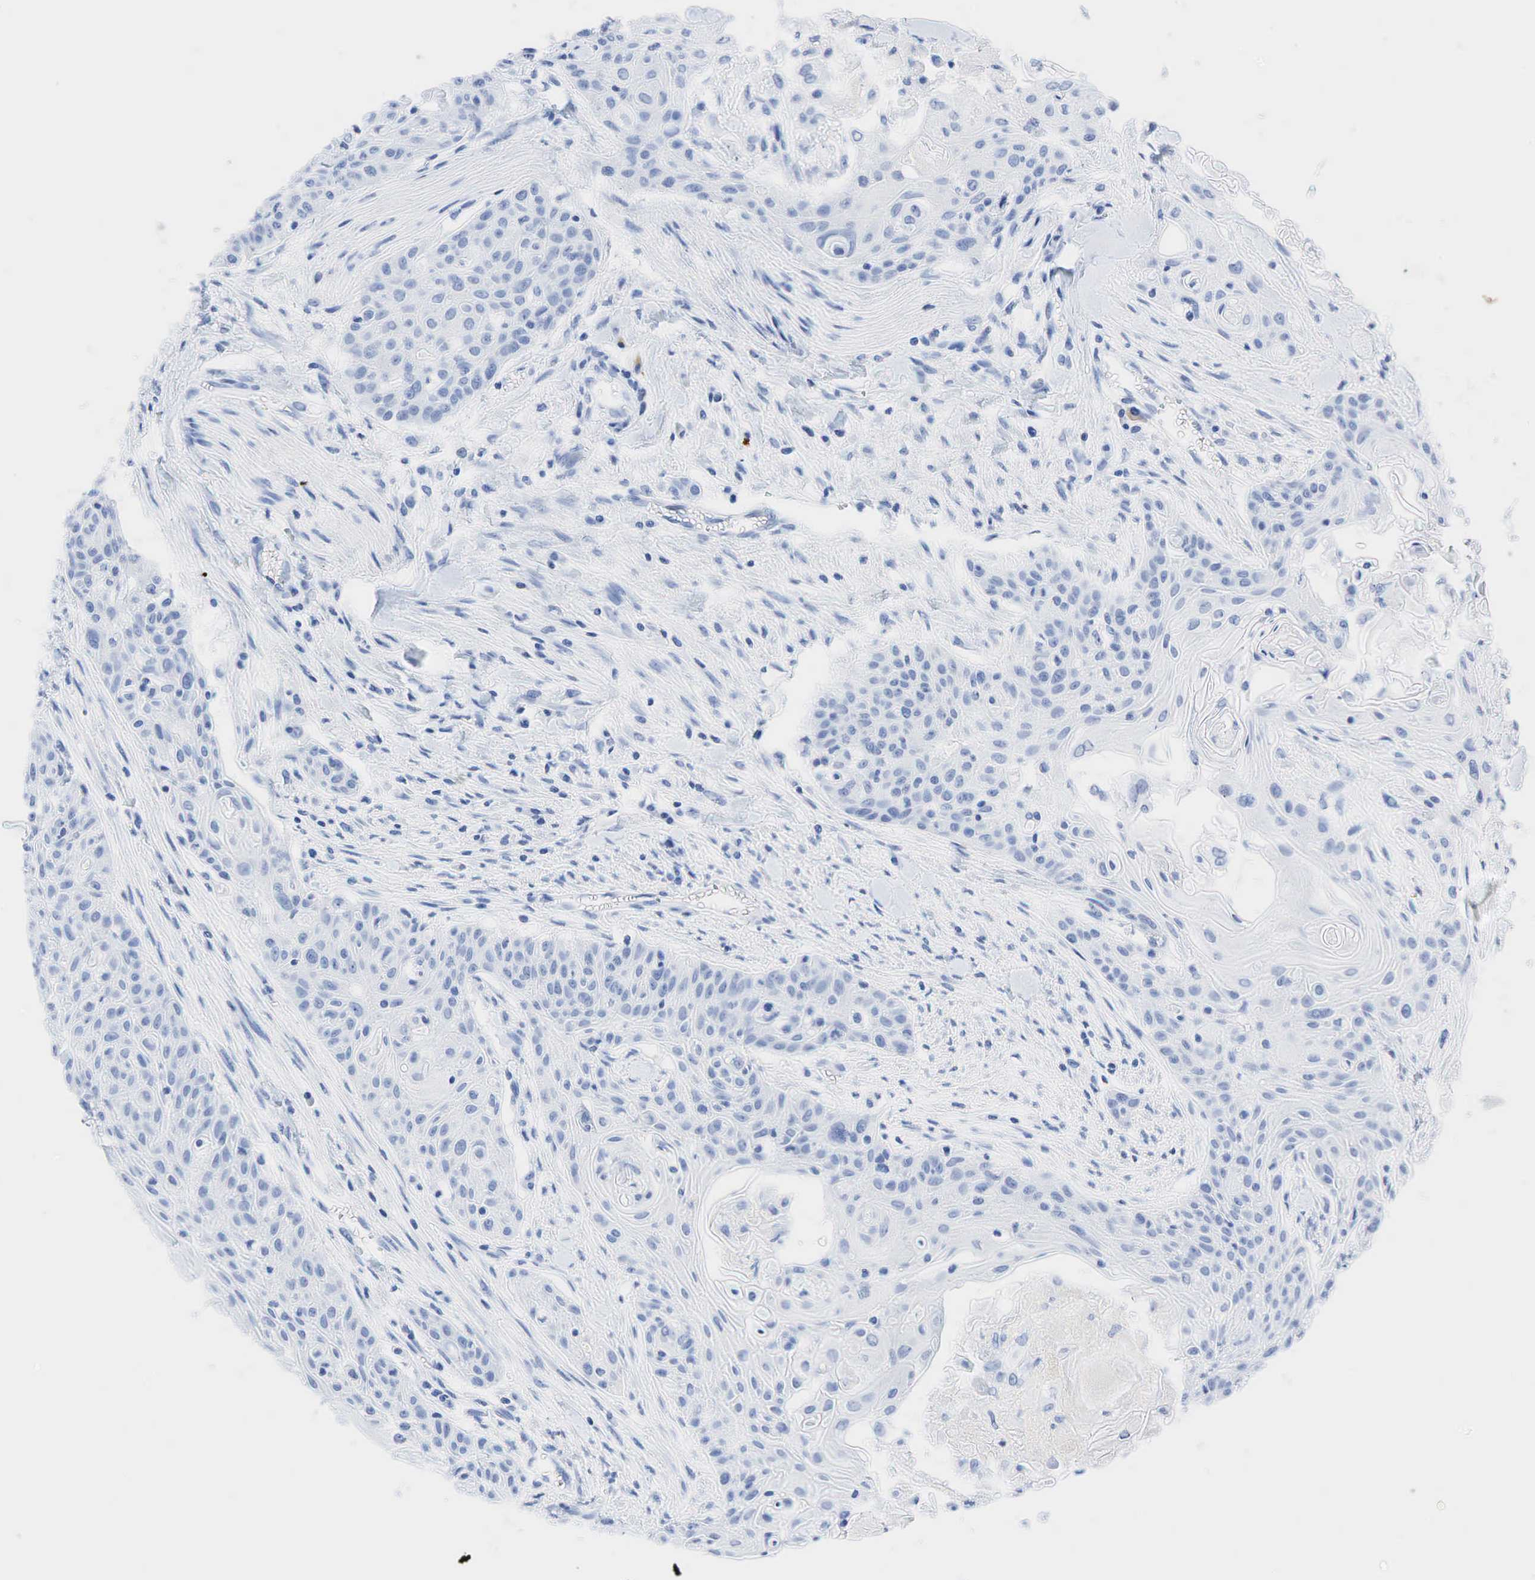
{"staining": {"intensity": "negative", "quantity": "none", "location": "none"}, "tissue": "head and neck cancer", "cell_type": "Tumor cells", "image_type": "cancer", "snomed": [{"axis": "morphology", "description": "Squamous cell carcinoma, NOS"}, {"axis": "morphology", "description": "Squamous cell carcinoma, metastatic, NOS"}, {"axis": "topography", "description": "Lymph node"}, {"axis": "topography", "description": "Salivary gland"}, {"axis": "topography", "description": "Head-Neck"}], "caption": "Tumor cells show no significant expression in head and neck cancer.", "gene": "INHA", "patient": {"sex": "female", "age": 74}}